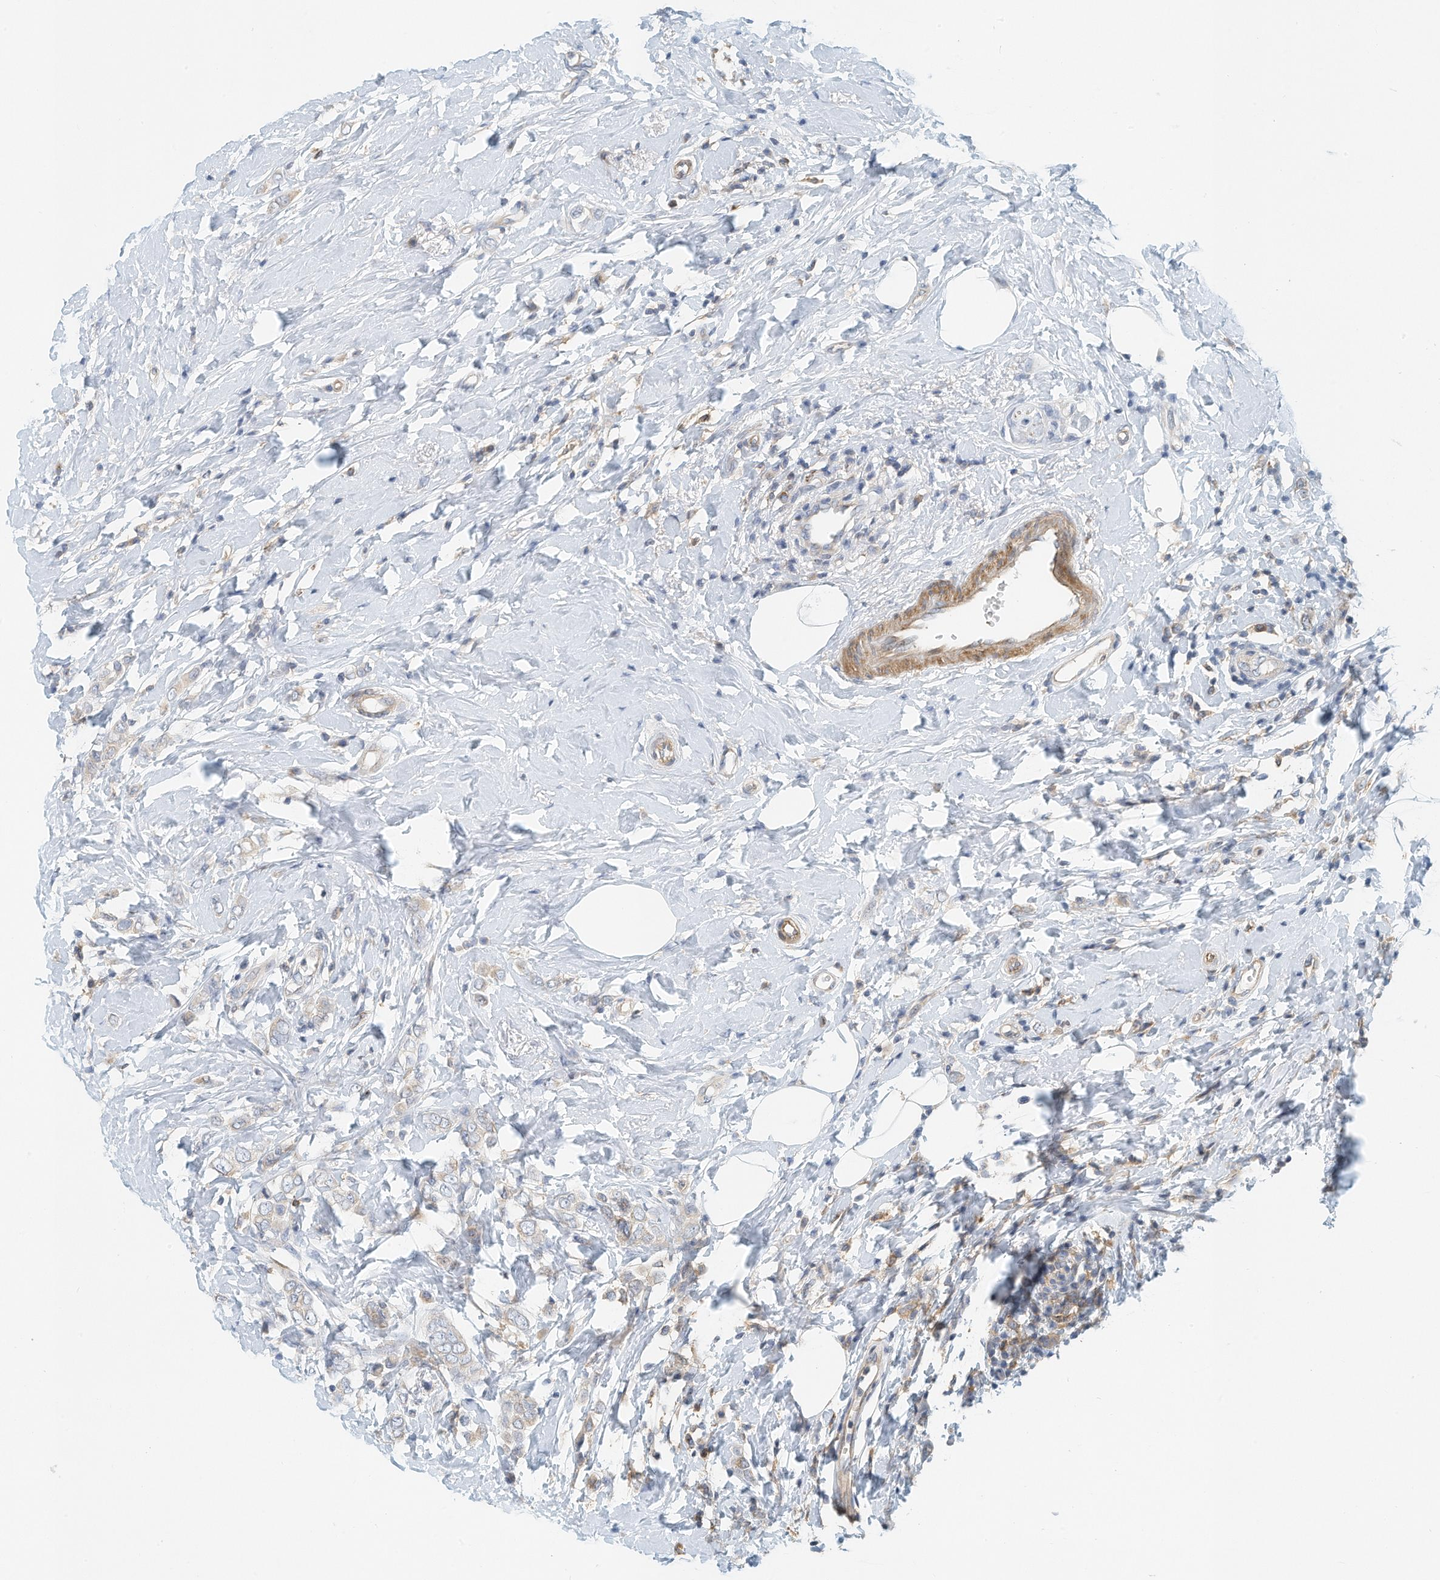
{"staining": {"intensity": "weak", "quantity": "<25%", "location": "cytoplasmic/membranous"}, "tissue": "breast cancer", "cell_type": "Tumor cells", "image_type": "cancer", "snomed": [{"axis": "morphology", "description": "Lobular carcinoma"}, {"axis": "topography", "description": "Breast"}], "caption": "The photomicrograph reveals no significant expression in tumor cells of breast cancer (lobular carcinoma).", "gene": "MICAL1", "patient": {"sex": "female", "age": 47}}